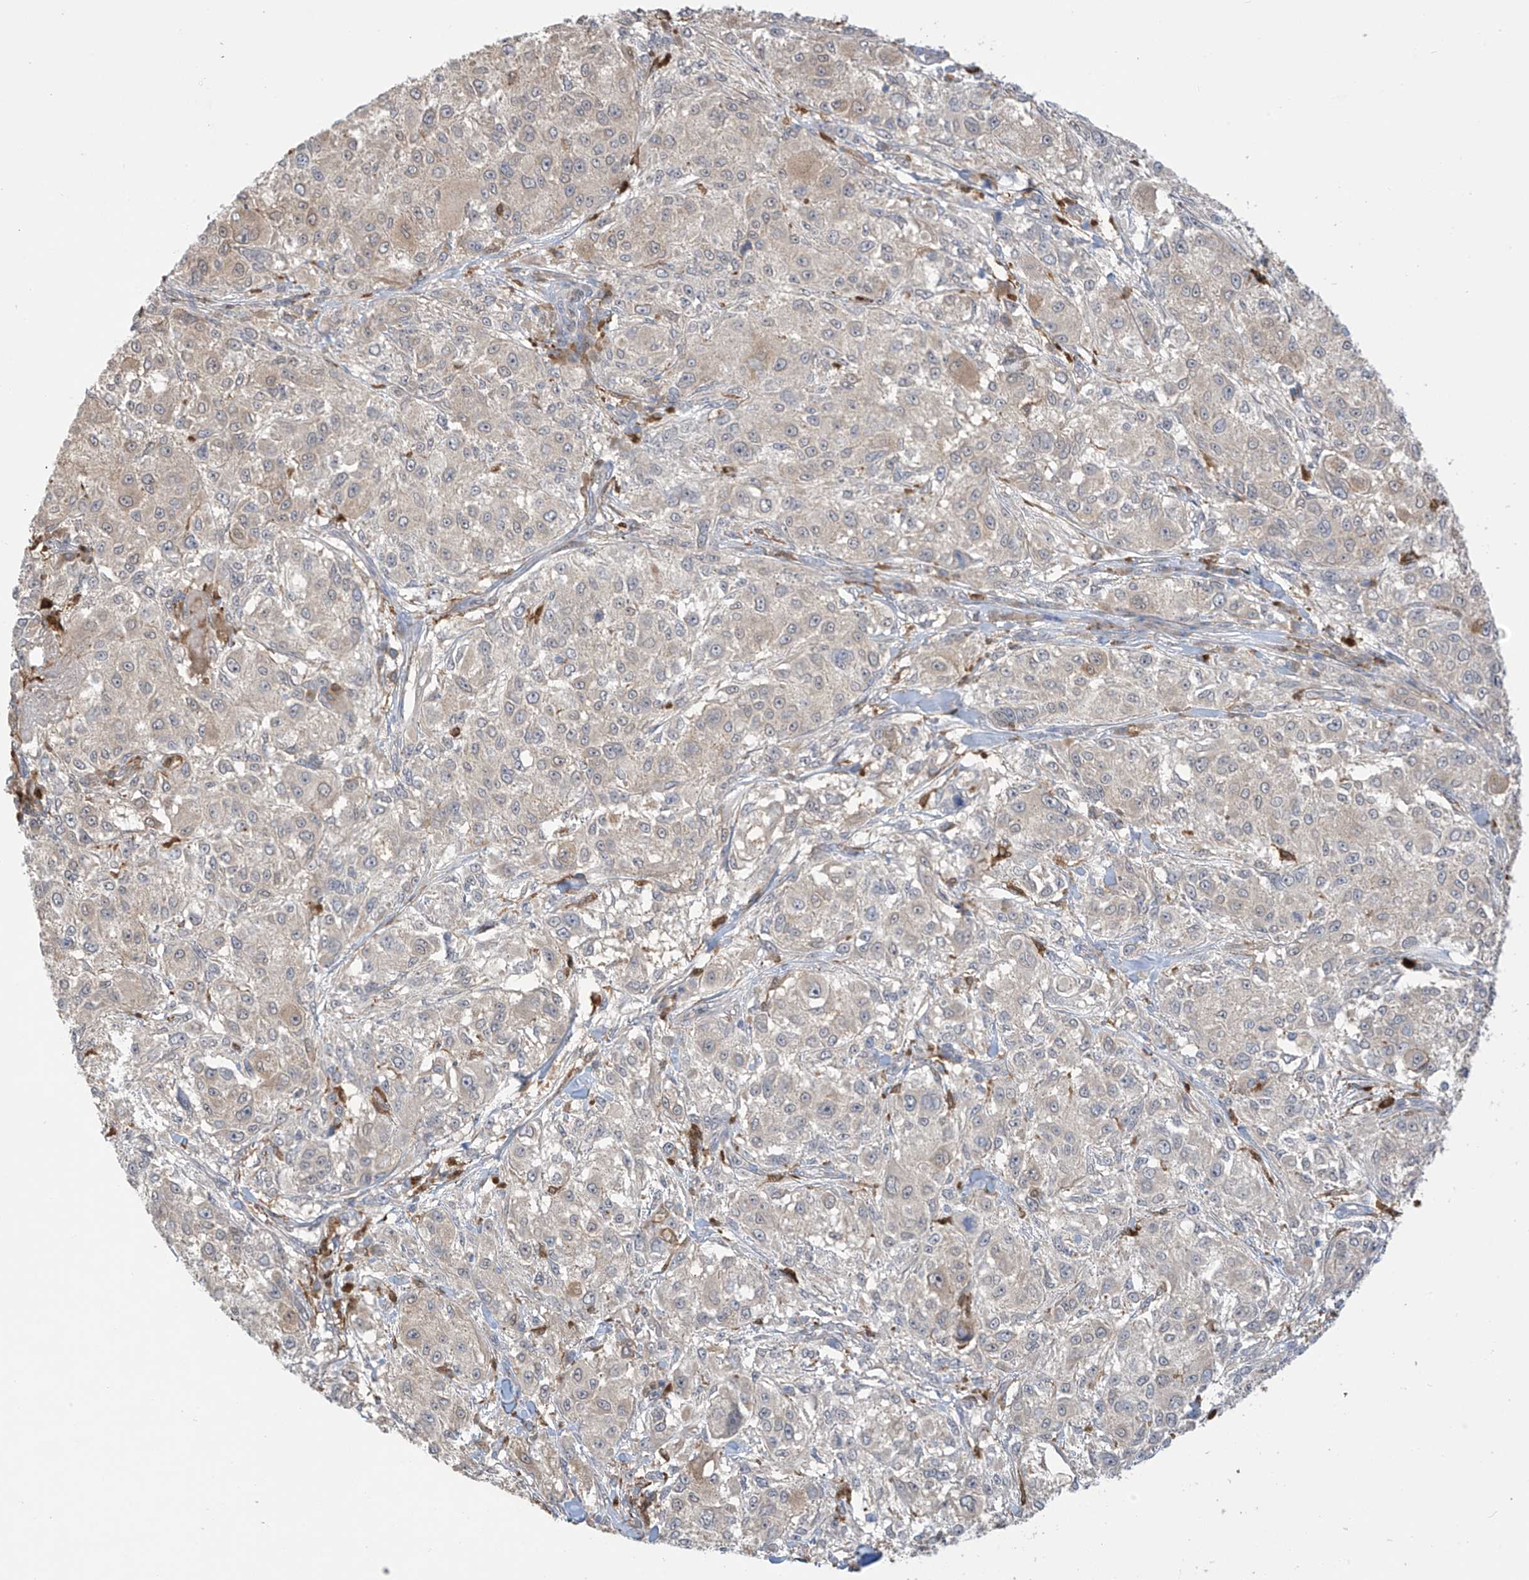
{"staining": {"intensity": "weak", "quantity": ">75%", "location": "cytoplasmic/membranous"}, "tissue": "melanoma", "cell_type": "Tumor cells", "image_type": "cancer", "snomed": [{"axis": "morphology", "description": "Necrosis, NOS"}, {"axis": "morphology", "description": "Malignant melanoma, NOS"}, {"axis": "topography", "description": "Skin"}], "caption": "The immunohistochemical stain highlights weak cytoplasmic/membranous expression in tumor cells of malignant melanoma tissue.", "gene": "IDH1", "patient": {"sex": "female", "age": 87}}